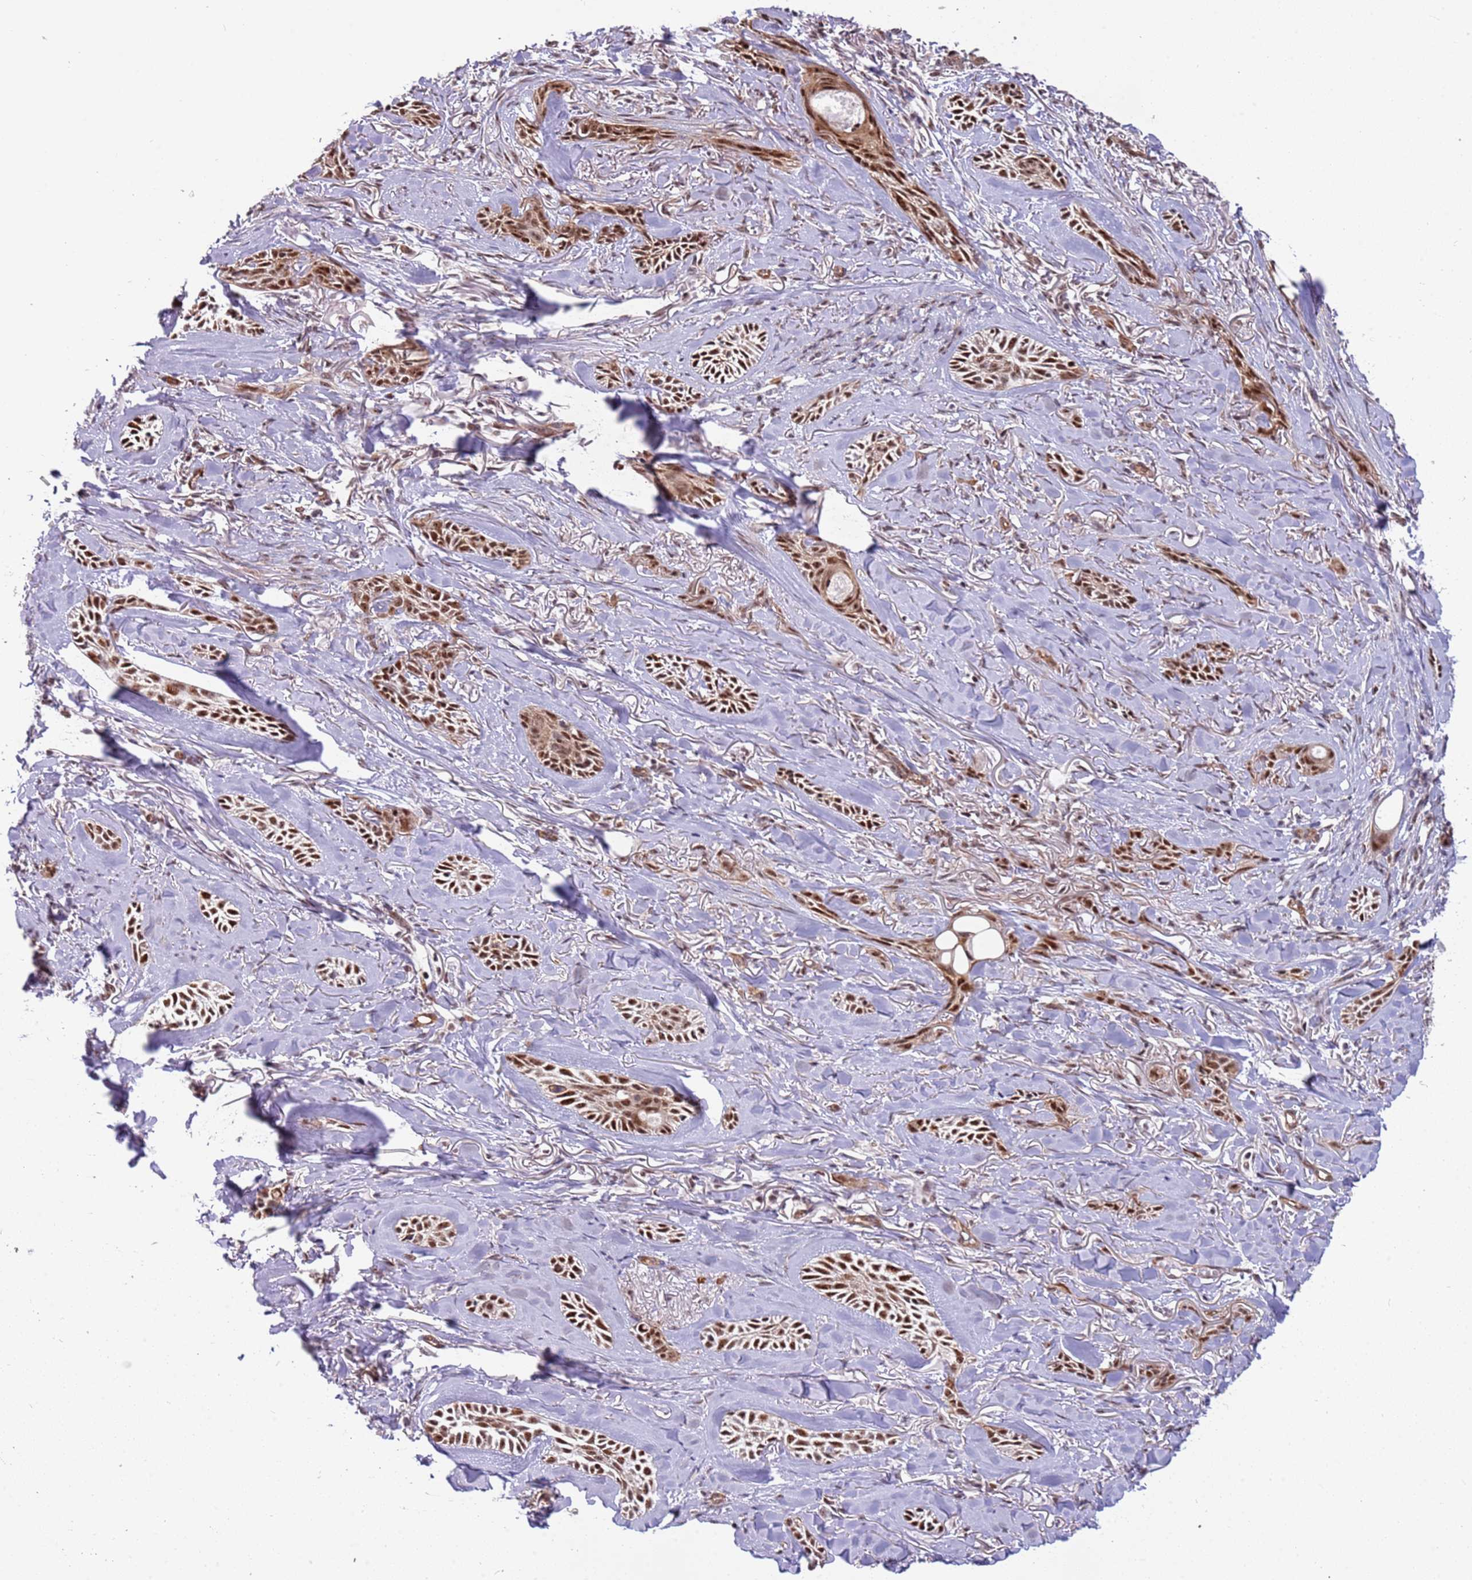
{"staining": {"intensity": "strong", "quantity": ">75%", "location": "nuclear"}, "tissue": "skin cancer", "cell_type": "Tumor cells", "image_type": "cancer", "snomed": [{"axis": "morphology", "description": "Basal cell carcinoma"}, {"axis": "topography", "description": "Skin"}], "caption": "The histopathology image shows immunohistochemical staining of skin cancer. There is strong nuclear positivity is identified in about >75% of tumor cells.", "gene": "LRMDA", "patient": {"sex": "female", "age": 59}}